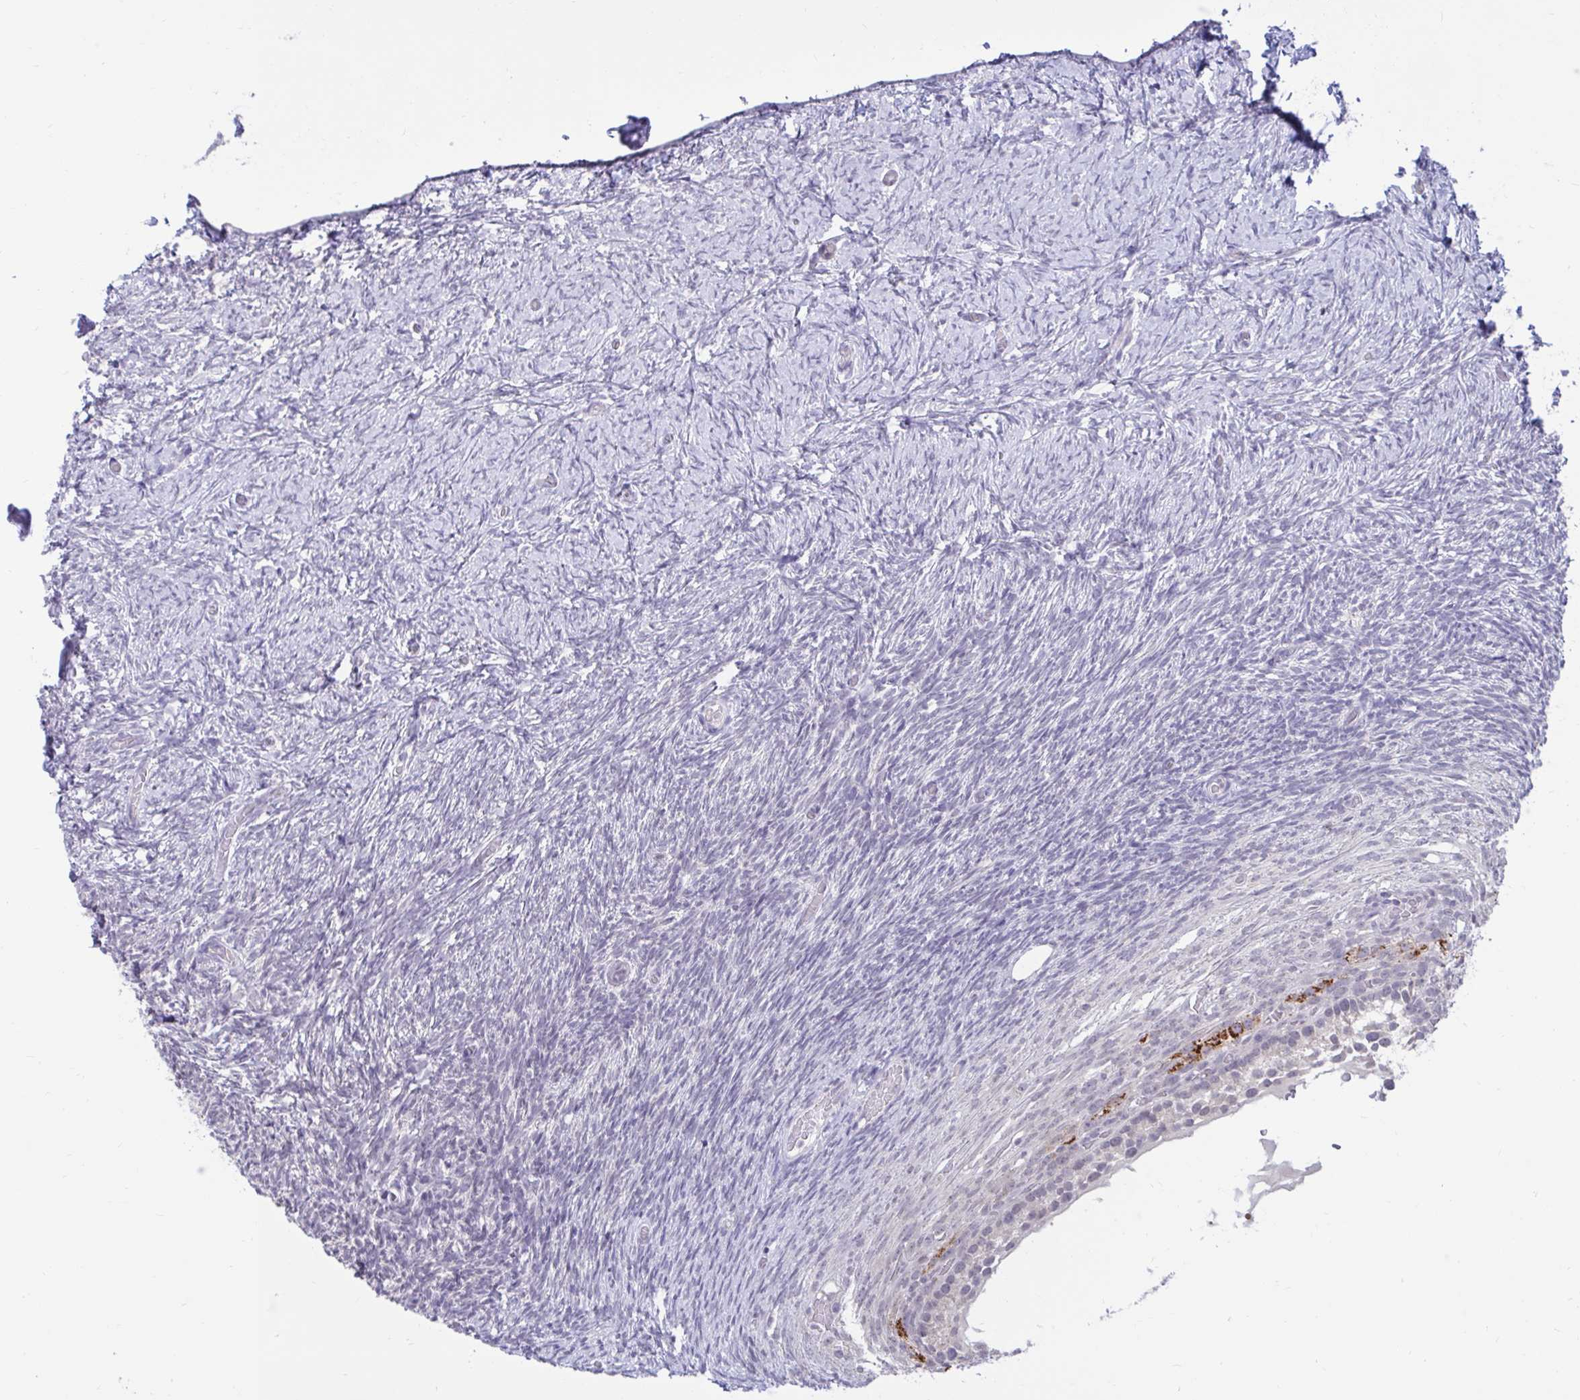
{"staining": {"intensity": "negative", "quantity": "none", "location": "none"}, "tissue": "ovary", "cell_type": "Follicle cells", "image_type": "normal", "snomed": [{"axis": "morphology", "description": "Normal tissue, NOS"}, {"axis": "topography", "description": "Ovary"}], "caption": "DAB immunohistochemical staining of unremarkable ovary shows no significant expression in follicle cells.", "gene": "ARPP19", "patient": {"sex": "female", "age": 39}}